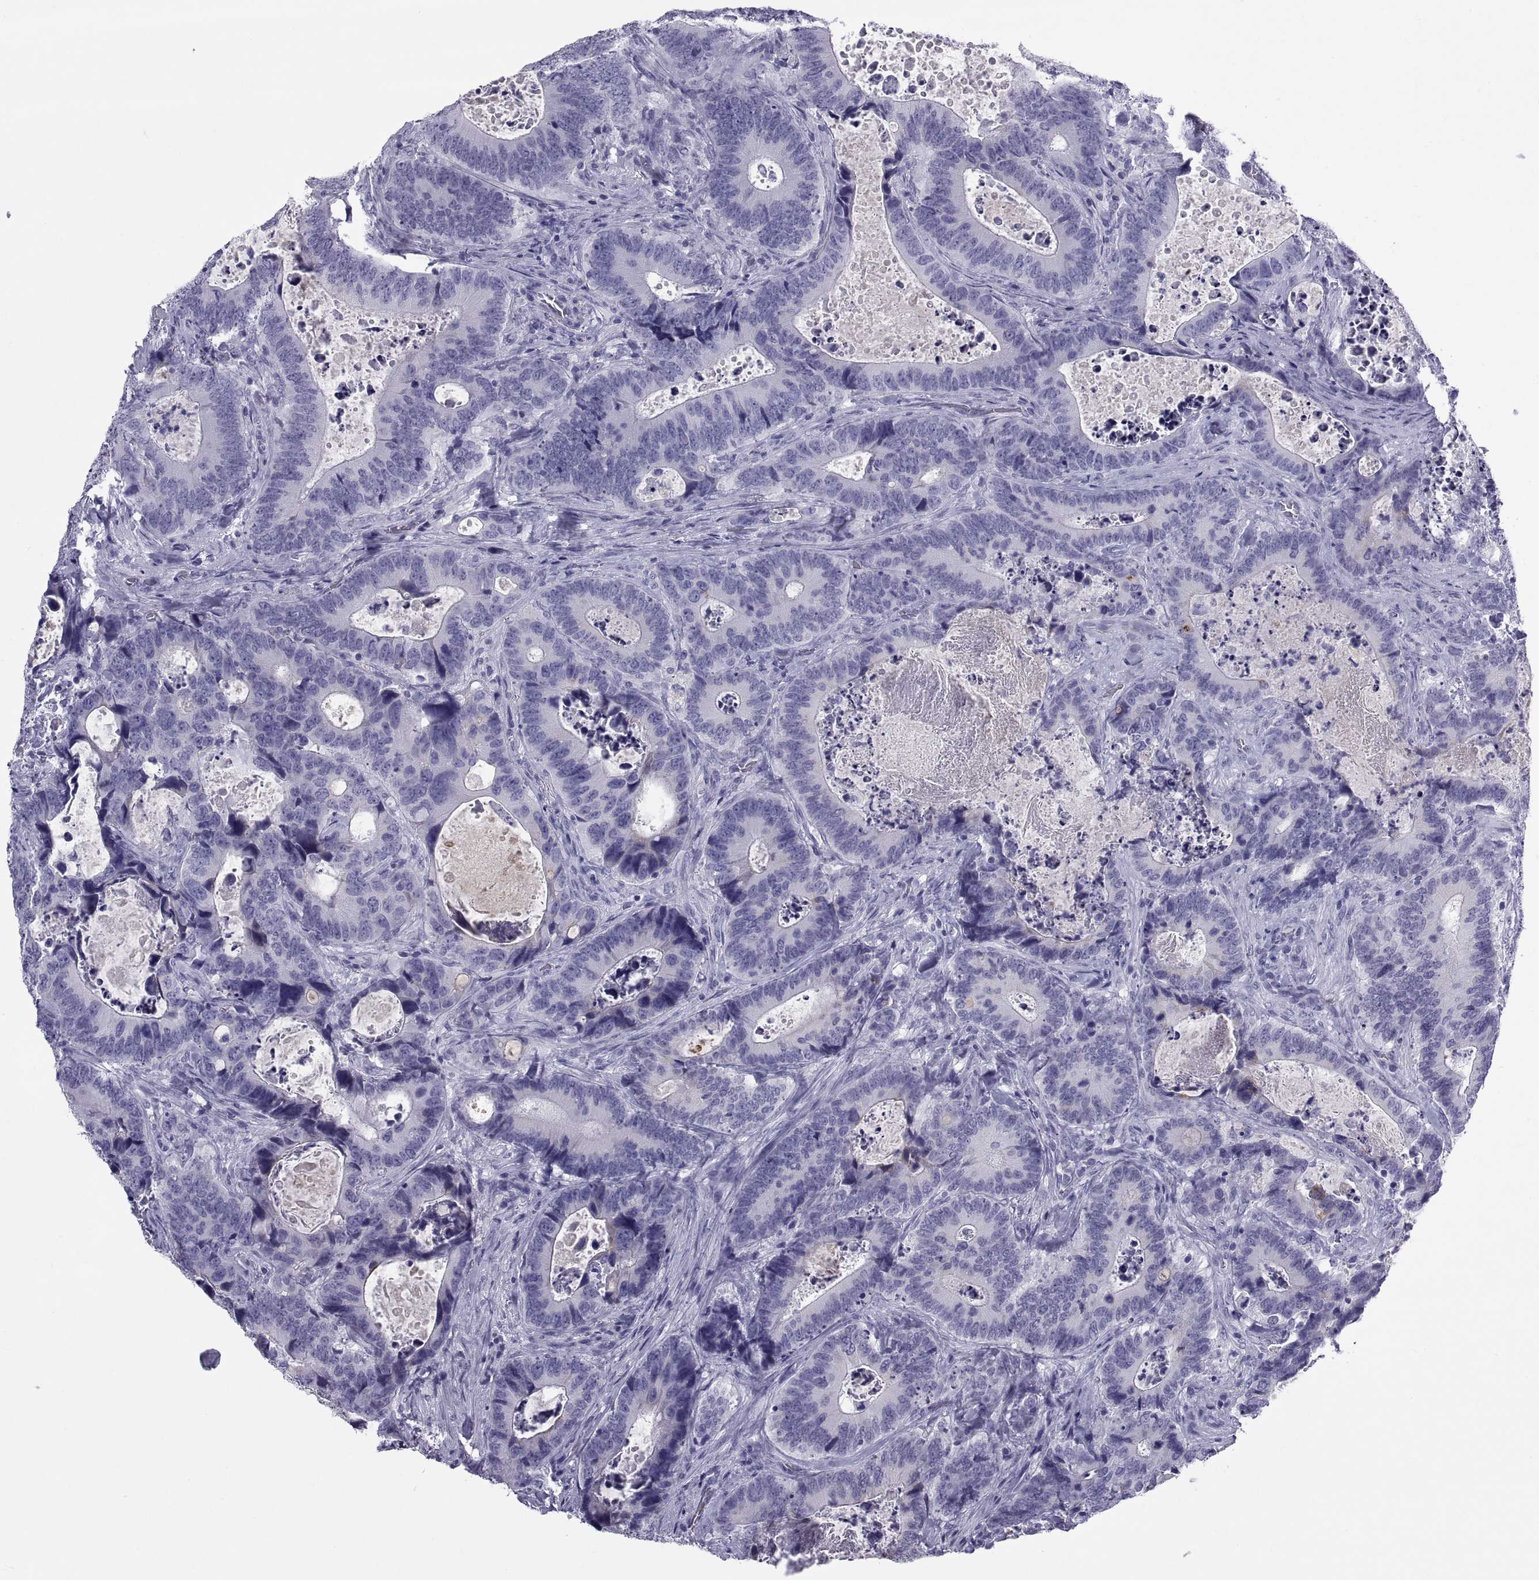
{"staining": {"intensity": "negative", "quantity": "none", "location": "none"}, "tissue": "colorectal cancer", "cell_type": "Tumor cells", "image_type": "cancer", "snomed": [{"axis": "morphology", "description": "Adenocarcinoma, NOS"}, {"axis": "topography", "description": "Colon"}], "caption": "Immunohistochemistry (IHC) micrograph of human colorectal adenocarcinoma stained for a protein (brown), which exhibits no staining in tumor cells. The staining is performed using DAB (3,3'-diaminobenzidine) brown chromogen with nuclei counter-stained in using hematoxylin.", "gene": "NPTX2", "patient": {"sex": "female", "age": 82}}